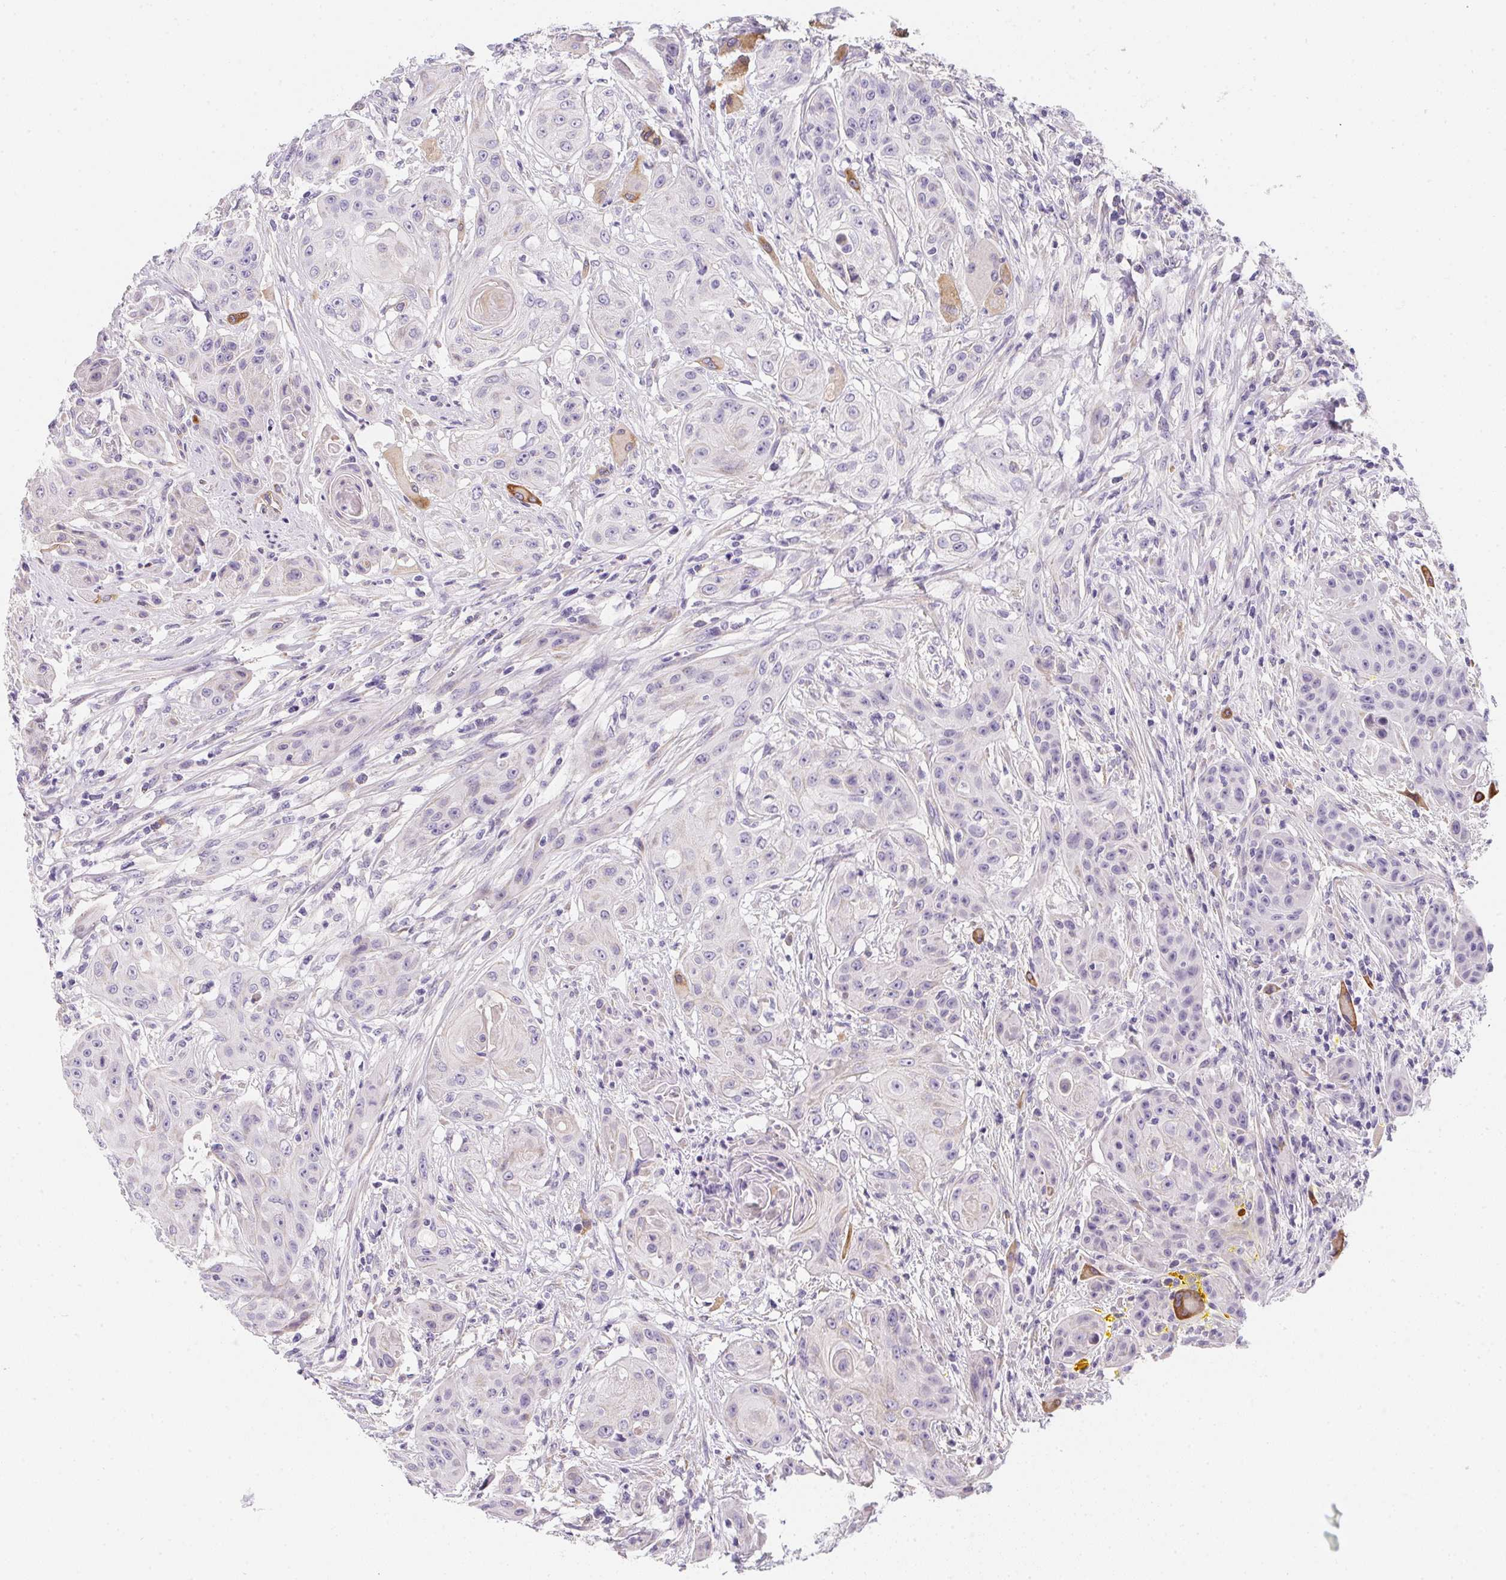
{"staining": {"intensity": "negative", "quantity": "none", "location": "none"}, "tissue": "head and neck cancer", "cell_type": "Tumor cells", "image_type": "cancer", "snomed": [{"axis": "morphology", "description": "Squamous cell carcinoma, NOS"}, {"axis": "topography", "description": "Oral tissue"}, {"axis": "topography", "description": "Head-Neck"}, {"axis": "topography", "description": "Neck, NOS"}], "caption": "The IHC histopathology image has no significant staining in tumor cells of squamous cell carcinoma (head and neck) tissue.", "gene": "MAP1A", "patient": {"sex": "female", "age": 55}}